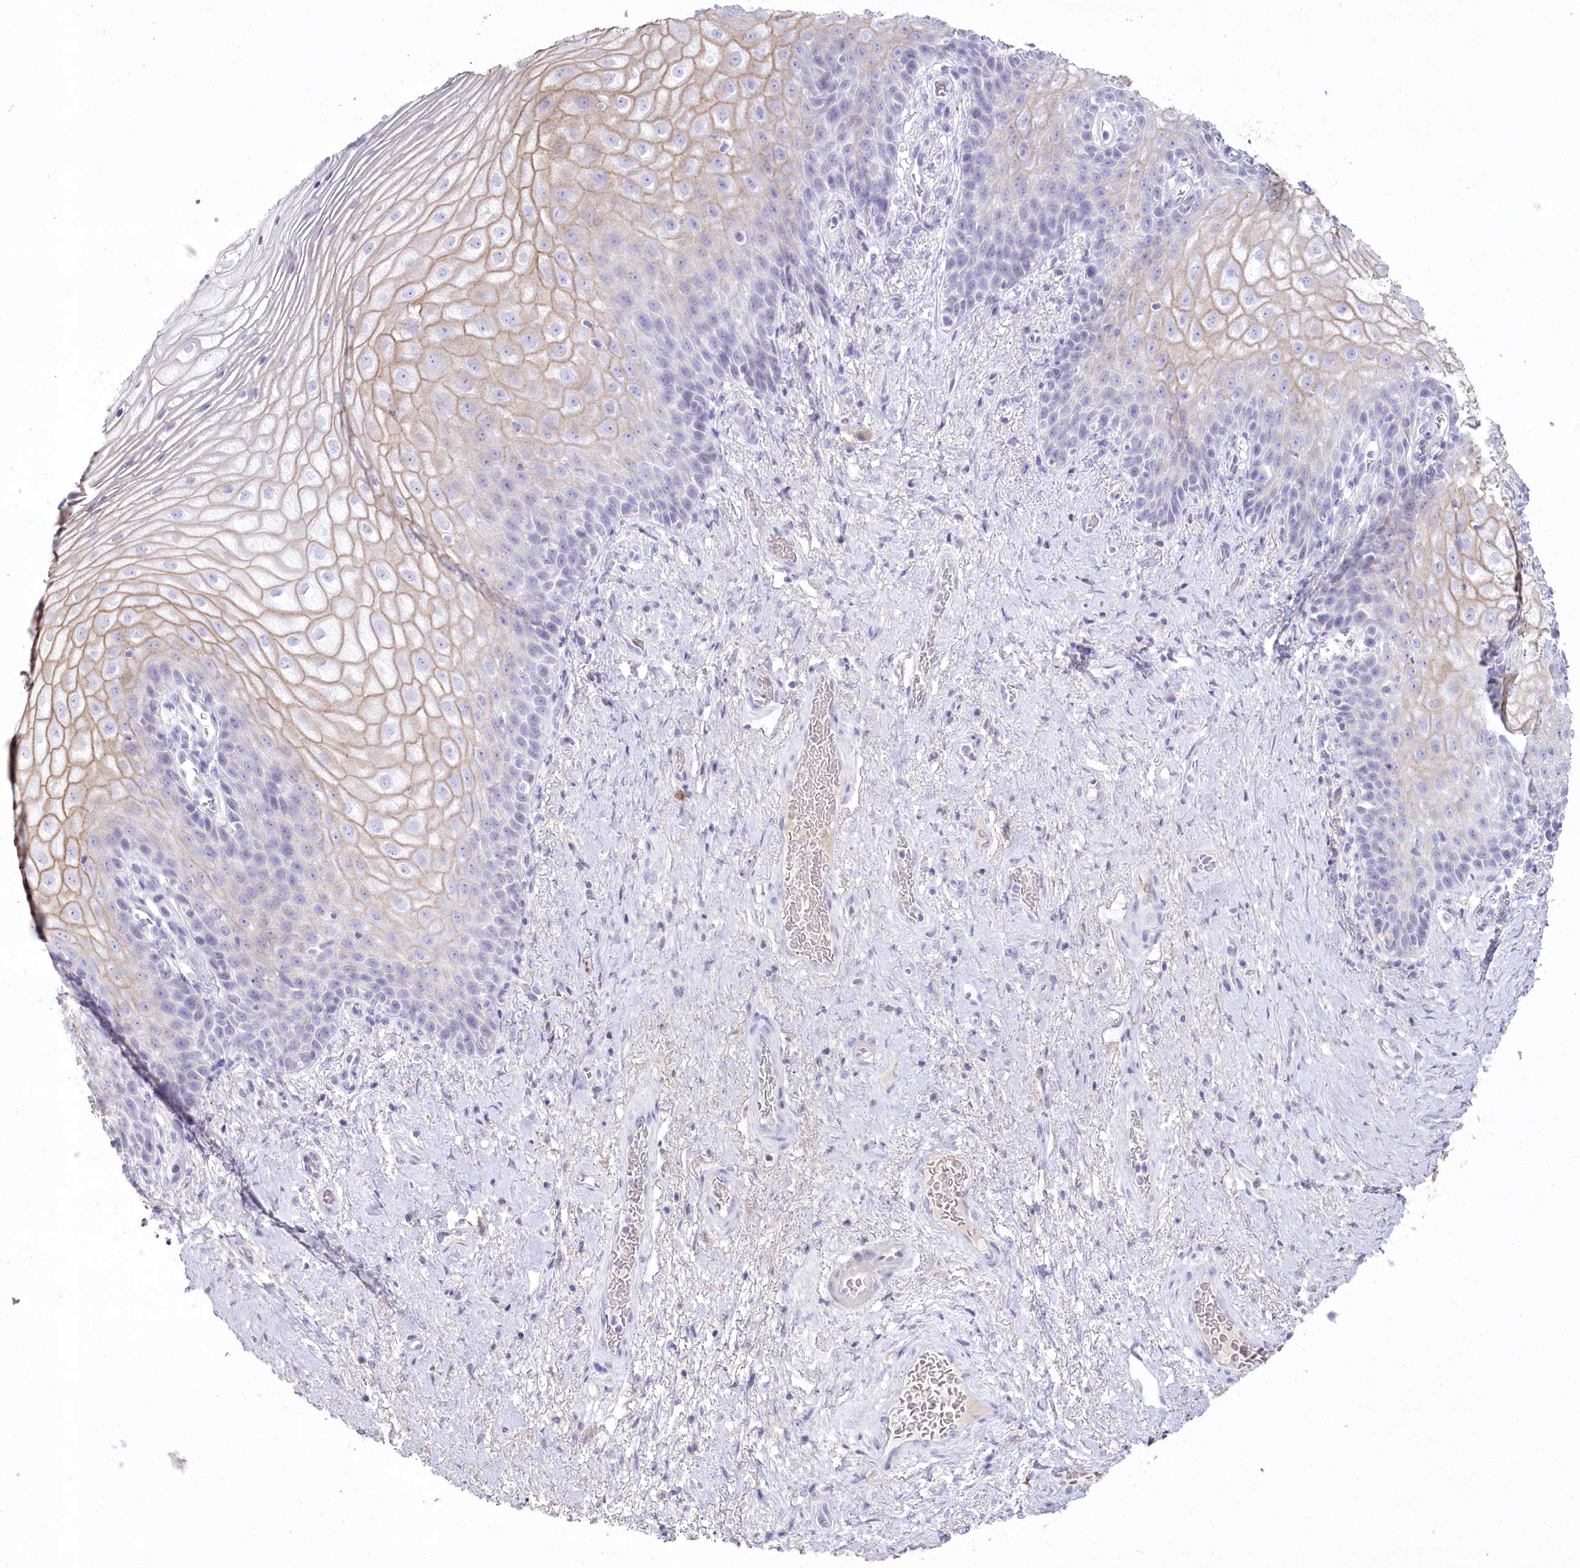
{"staining": {"intensity": "weak", "quantity": "25%-75%", "location": "cytoplasmic/membranous"}, "tissue": "vagina", "cell_type": "Squamous epithelial cells", "image_type": "normal", "snomed": [{"axis": "morphology", "description": "Normal tissue, NOS"}, {"axis": "topography", "description": "Vagina"}], "caption": "Protein expression analysis of normal human vagina reveals weak cytoplasmic/membranous positivity in approximately 25%-75% of squamous epithelial cells. Nuclei are stained in blue.", "gene": "MYOZ1", "patient": {"sex": "female", "age": 60}}